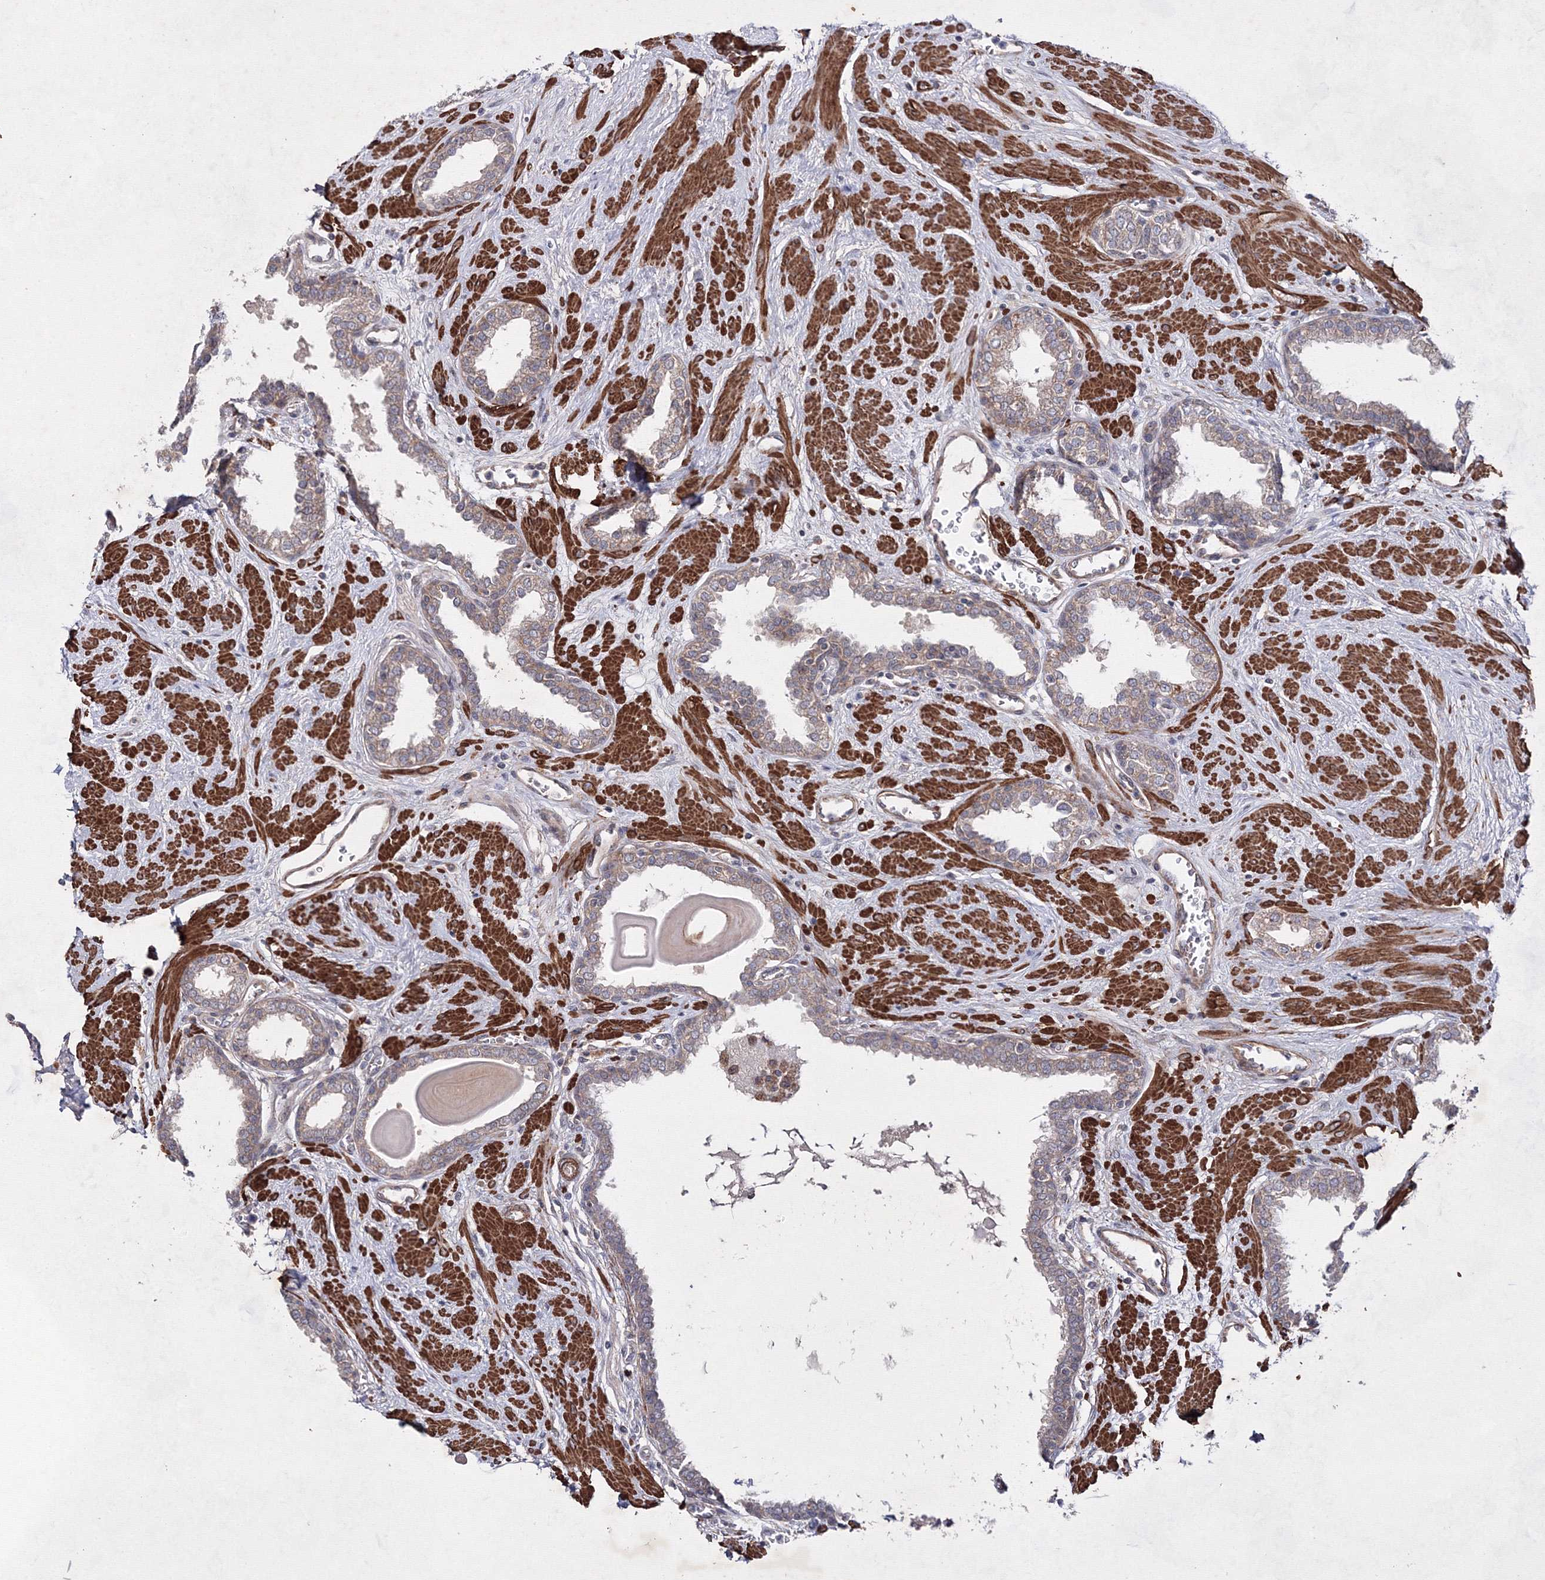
{"staining": {"intensity": "weak", "quantity": "25%-75%", "location": "cytoplasmic/membranous"}, "tissue": "prostate", "cell_type": "Glandular cells", "image_type": "normal", "snomed": [{"axis": "morphology", "description": "Normal tissue, NOS"}, {"axis": "topography", "description": "Prostate"}], "caption": "Normal prostate exhibits weak cytoplasmic/membranous expression in about 25%-75% of glandular cells, visualized by immunohistochemistry.", "gene": "GFM1", "patient": {"sex": "male", "age": 51}}